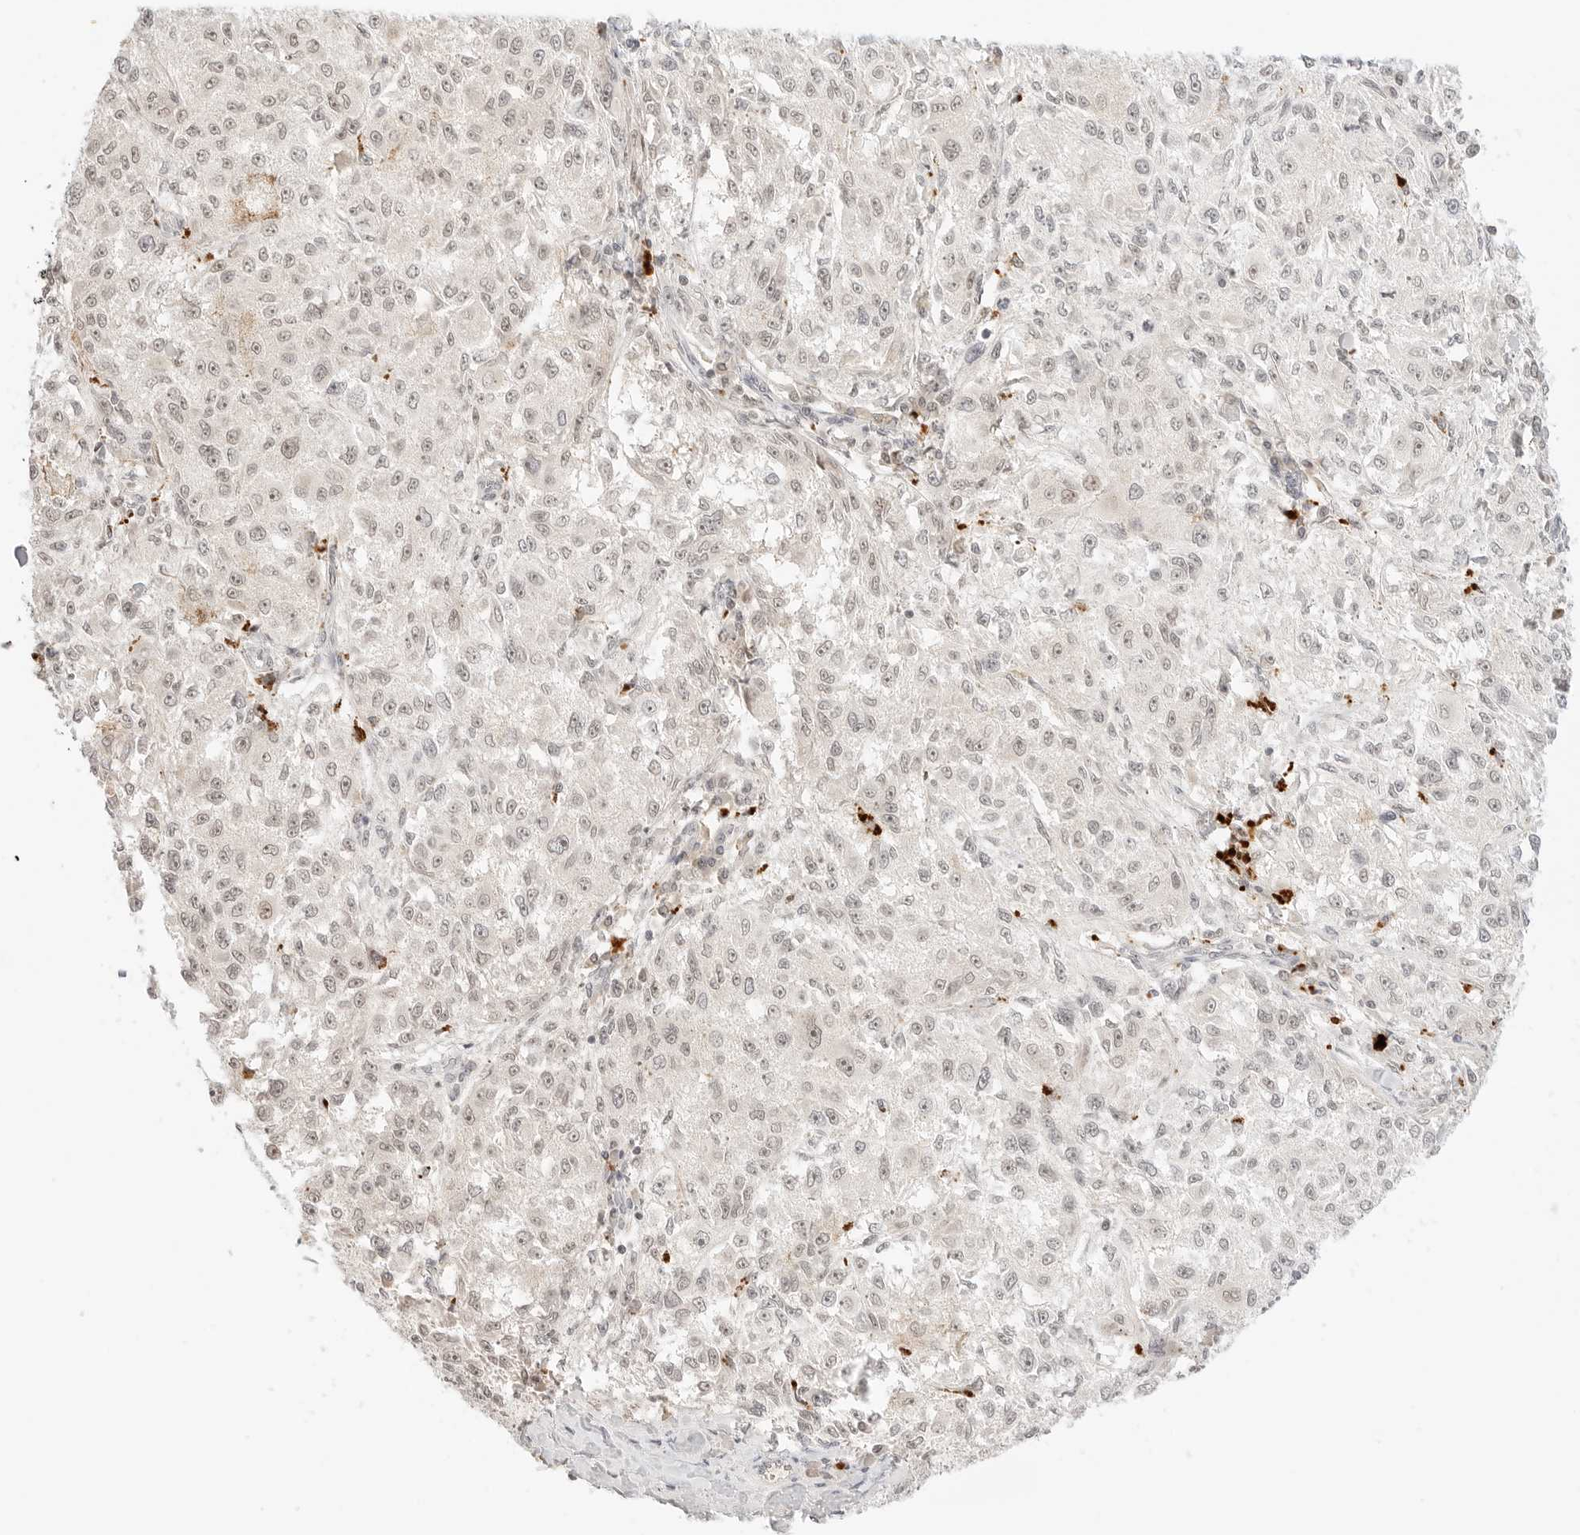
{"staining": {"intensity": "weak", "quantity": "<25%", "location": "nuclear"}, "tissue": "melanoma", "cell_type": "Tumor cells", "image_type": "cancer", "snomed": [{"axis": "morphology", "description": "Necrosis, NOS"}, {"axis": "morphology", "description": "Malignant melanoma, NOS"}, {"axis": "topography", "description": "Skin"}], "caption": "DAB immunohistochemical staining of melanoma exhibits no significant positivity in tumor cells.", "gene": "RPS6KL1", "patient": {"sex": "female", "age": 87}}